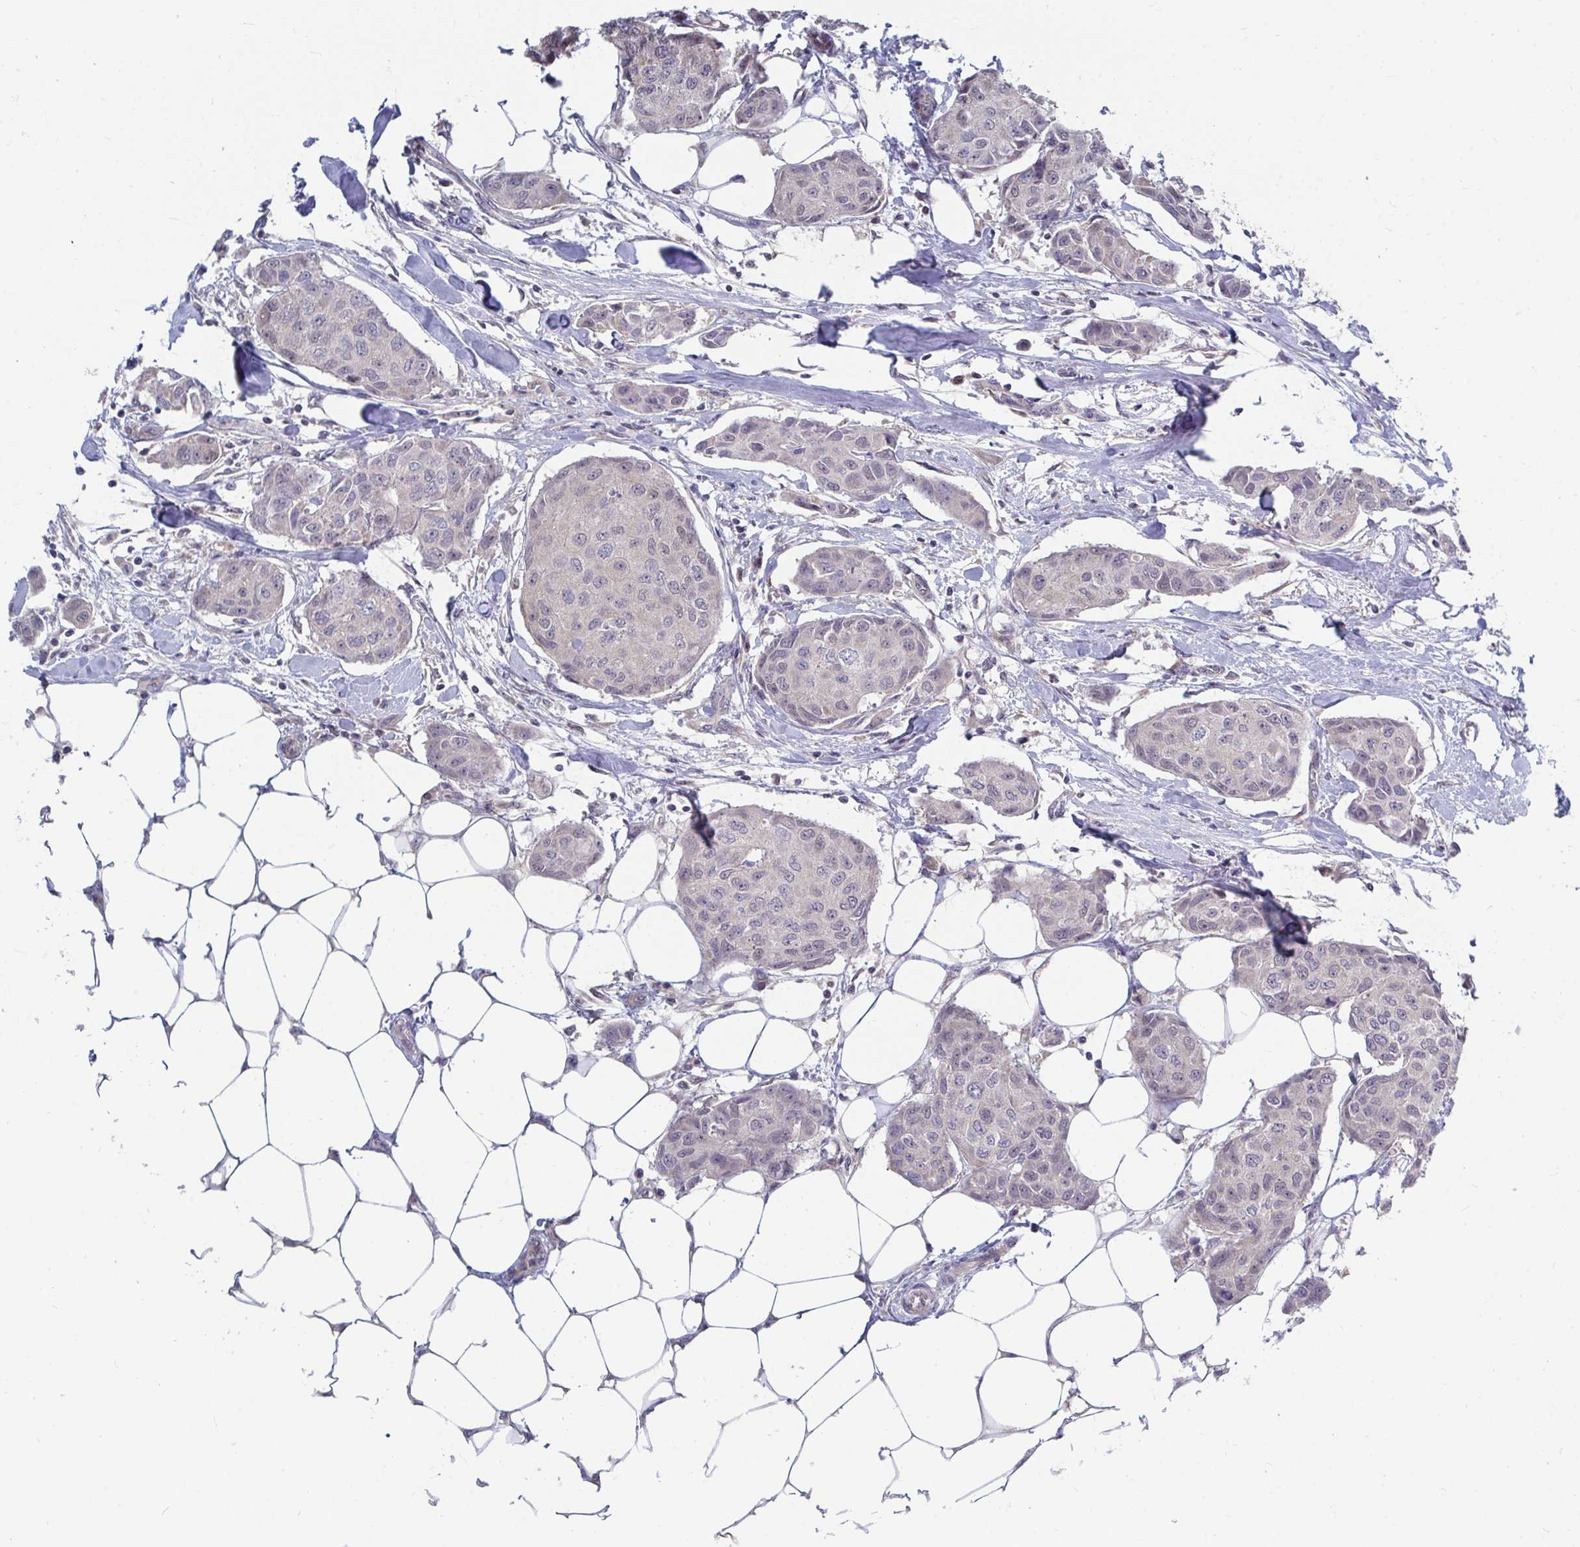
{"staining": {"intensity": "negative", "quantity": "none", "location": "none"}, "tissue": "breast cancer", "cell_type": "Tumor cells", "image_type": "cancer", "snomed": [{"axis": "morphology", "description": "Duct carcinoma"}, {"axis": "topography", "description": "Breast"}, {"axis": "topography", "description": "Lymph node"}], "caption": "This is a micrograph of immunohistochemistry staining of breast invasive ductal carcinoma, which shows no expression in tumor cells.", "gene": "MROH8", "patient": {"sex": "female", "age": 80}}